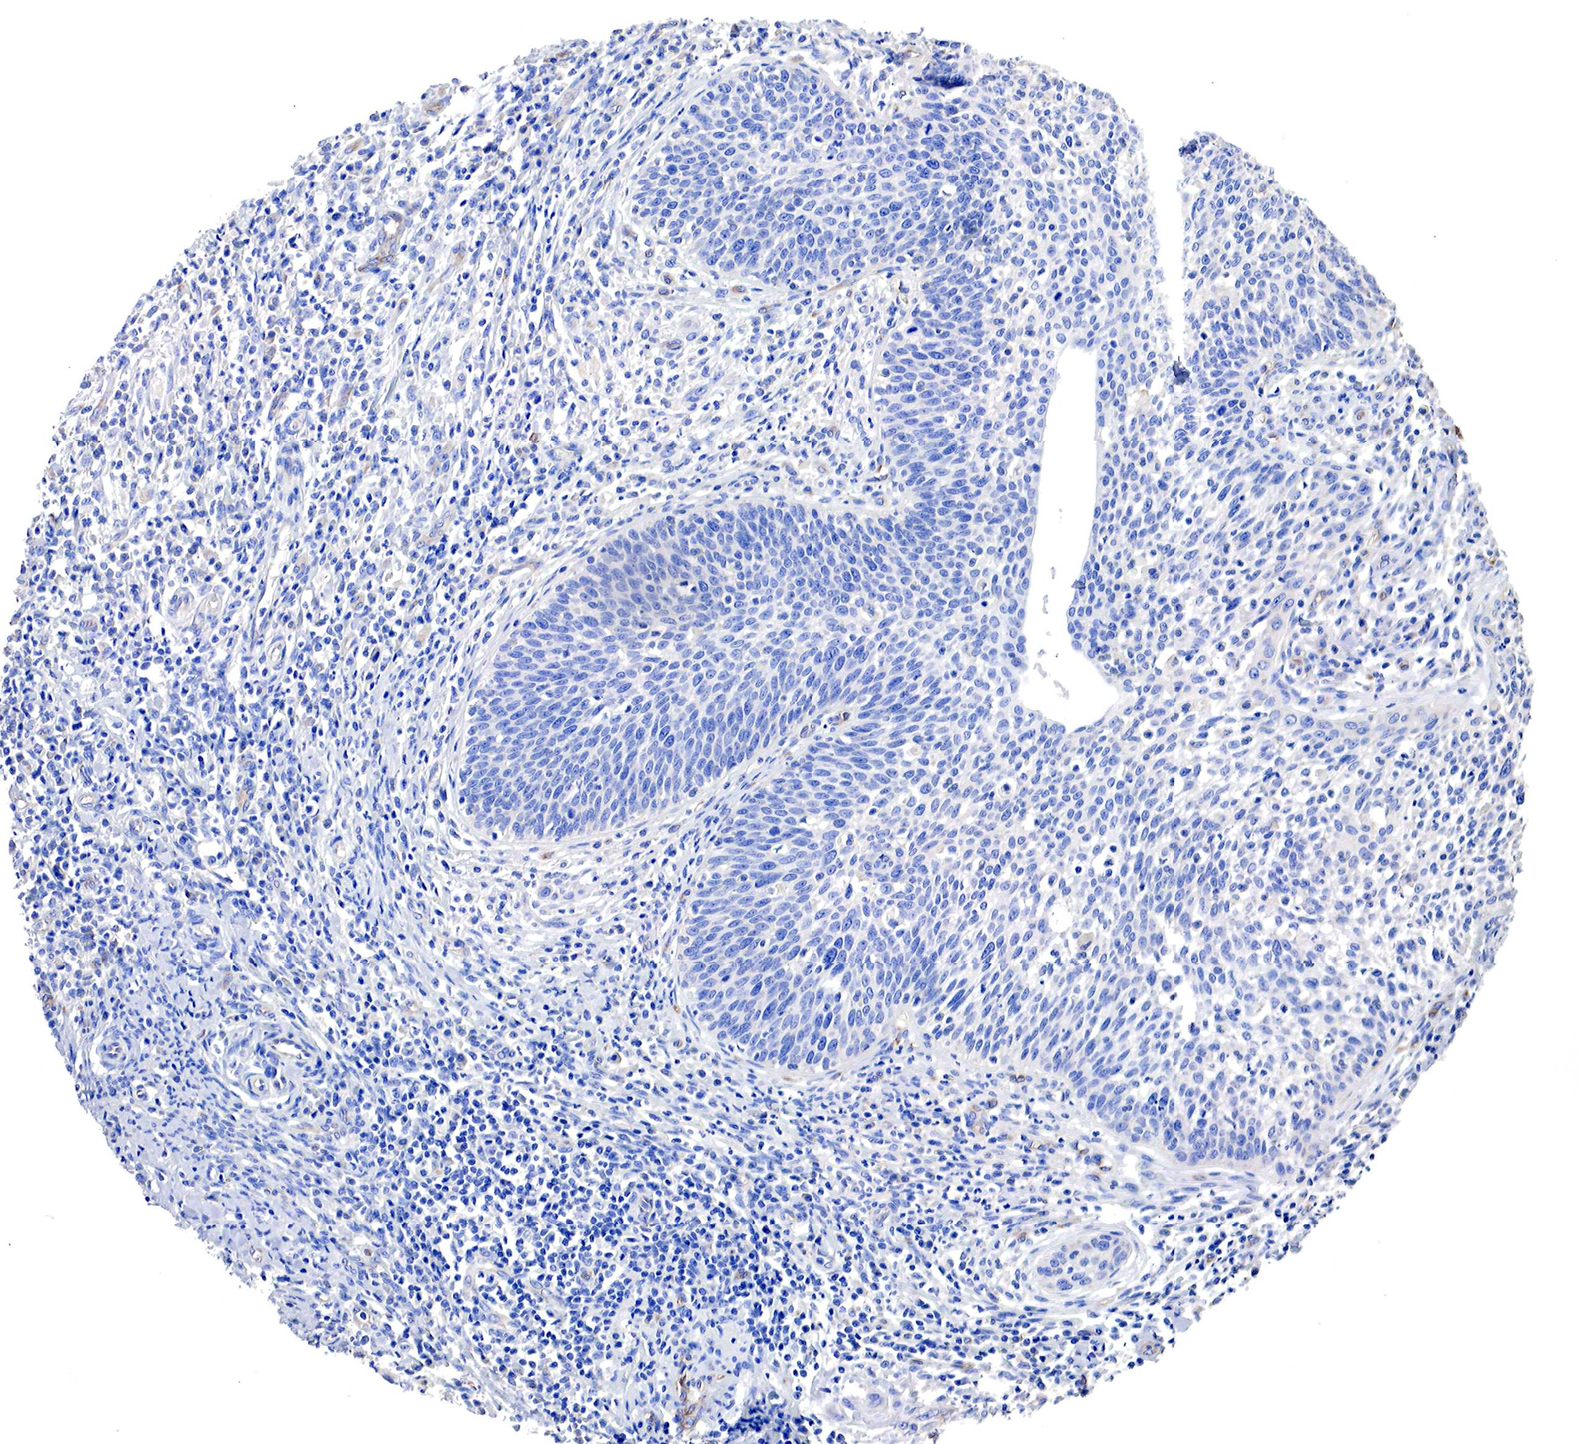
{"staining": {"intensity": "negative", "quantity": "none", "location": "none"}, "tissue": "cervical cancer", "cell_type": "Tumor cells", "image_type": "cancer", "snomed": [{"axis": "morphology", "description": "Squamous cell carcinoma, NOS"}, {"axis": "topography", "description": "Cervix"}], "caption": "Photomicrograph shows no protein positivity in tumor cells of cervical cancer tissue.", "gene": "RDX", "patient": {"sex": "female", "age": 41}}